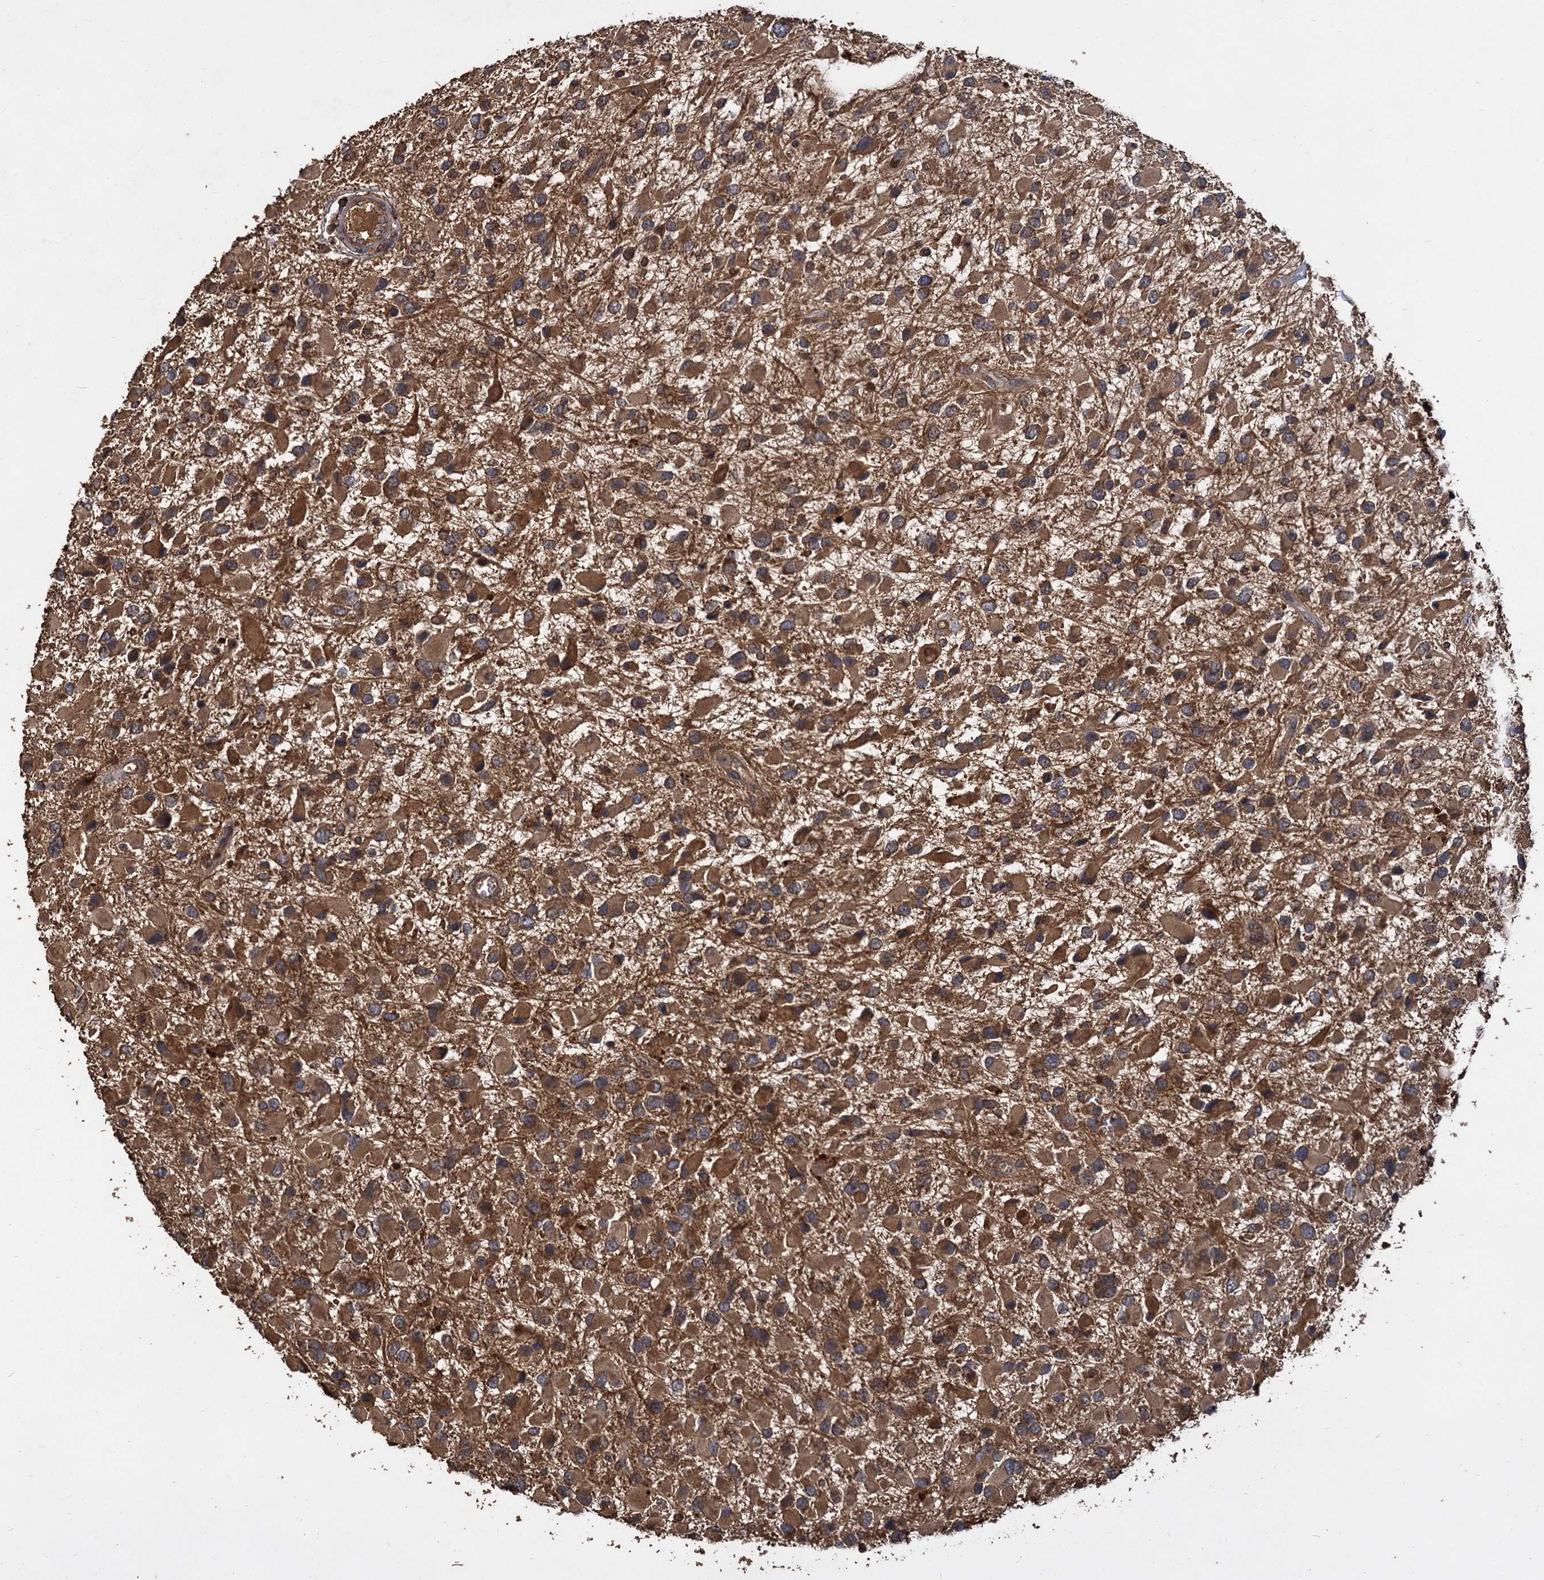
{"staining": {"intensity": "moderate", "quantity": ">75%", "location": "cytoplasmic/membranous"}, "tissue": "glioma", "cell_type": "Tumor cells", "image_type": "cancer", "snomed": [{"axis": "morphology", "description": "Glioma, malignant, High grade"}, {"axis": "topography", "description": "Brain"}], "caption": "A photomicrograph showing moderate cytoplasmic/membranous staining in approximately >75% of tumor cells in glioma, as visualized by brown immunohistochemical staining.", "gene": "GCLC", "patient": {"sex": "male", "age": 53}}